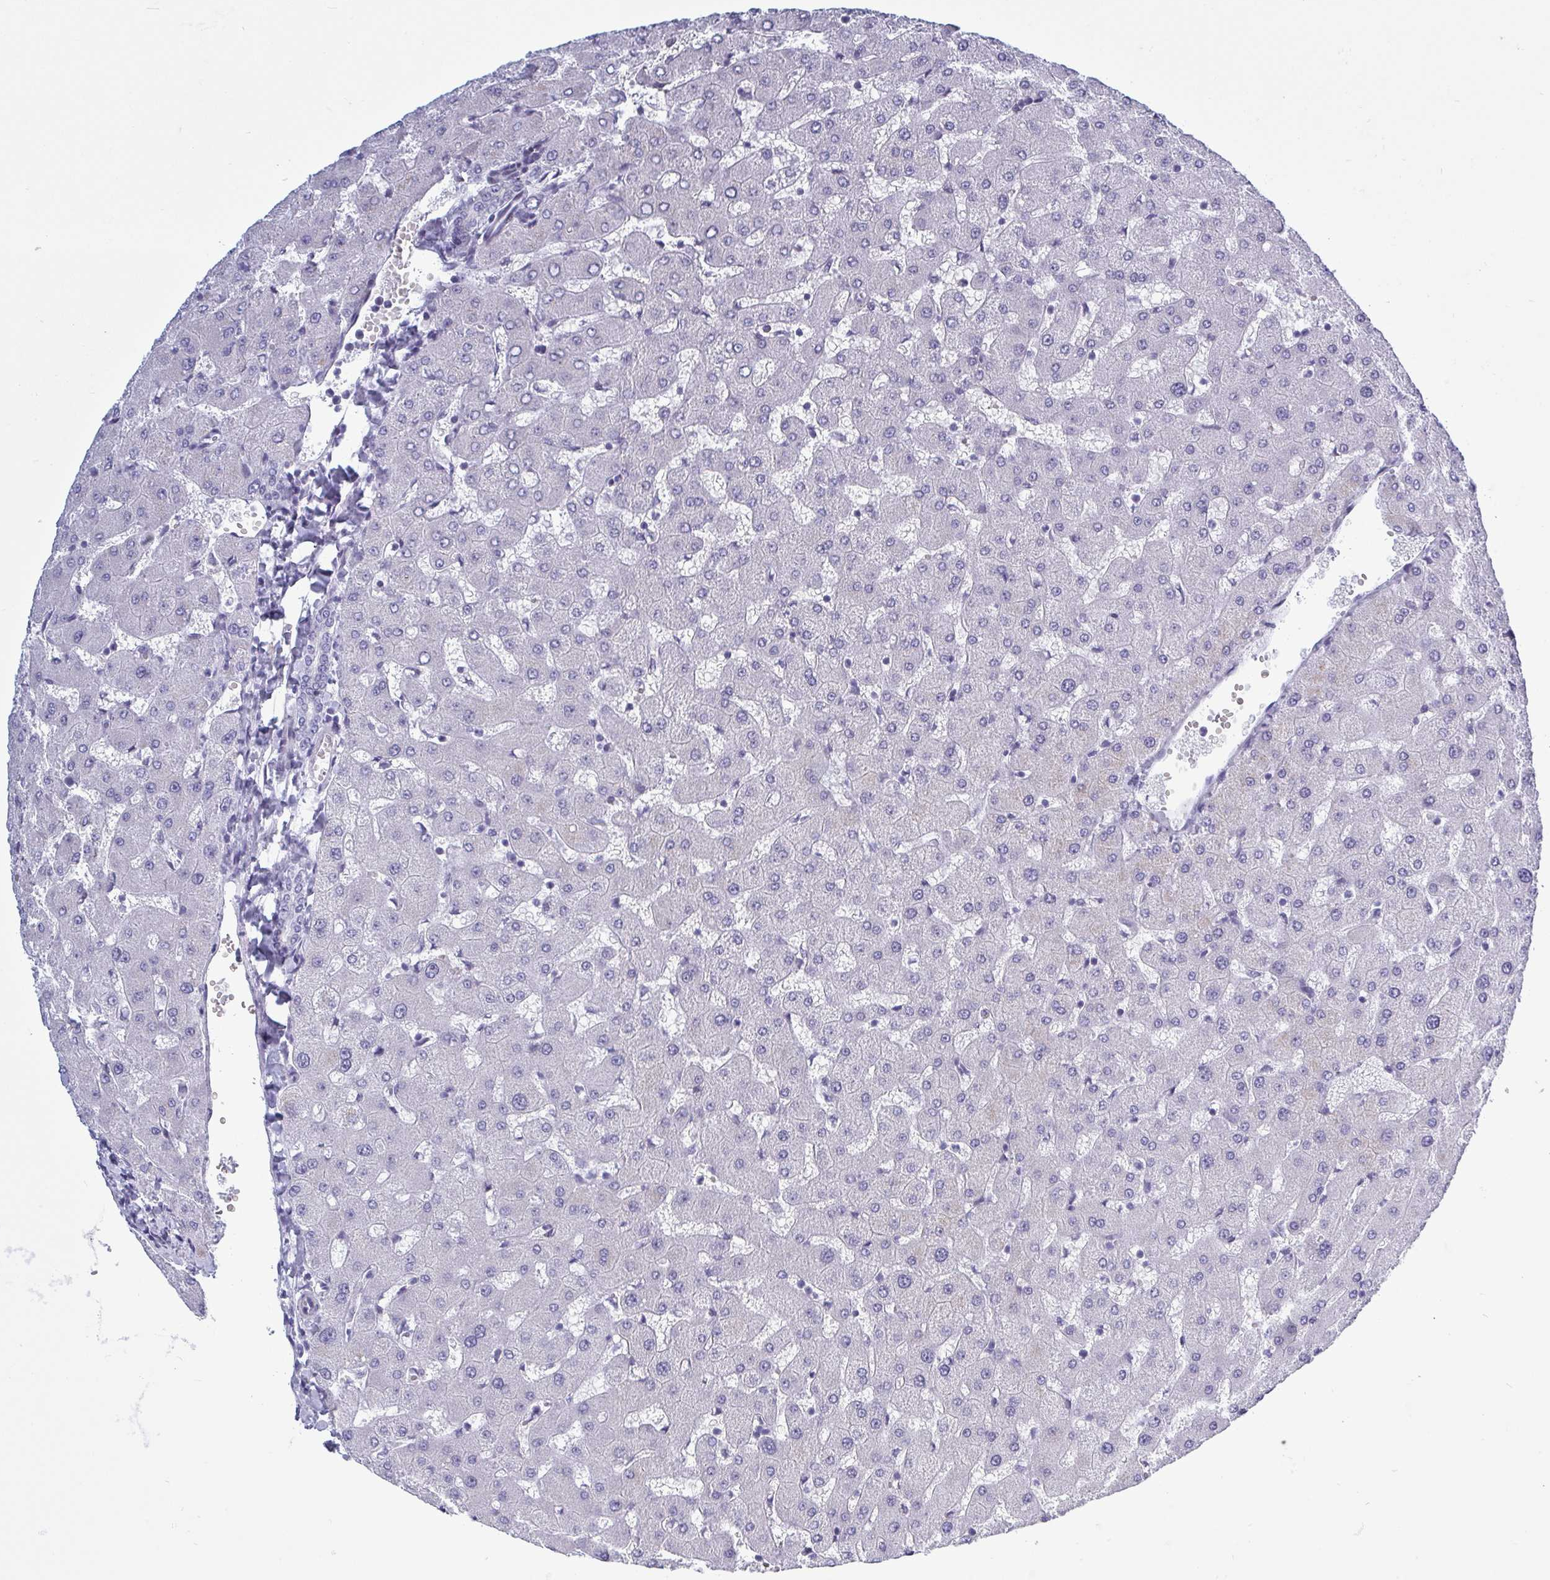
{"staining": {"intensity": "negative", "quantity": "none", "location": "none"}, "tissue": "liver", "cell_type": "Cholangiocytes", "image_type": "normal", "snomed": [{"axis": "morphology", "description": "Normal tissue, NOS"}, {"axis": "topography", "description": "Liver"}], "caption": "This is an immunohistochemistry histopathology image of unremarkable liver. There is no expression in cholangiocytes.", "gene": "TAB1", "patient": {"sex": "female", "age": 63}}